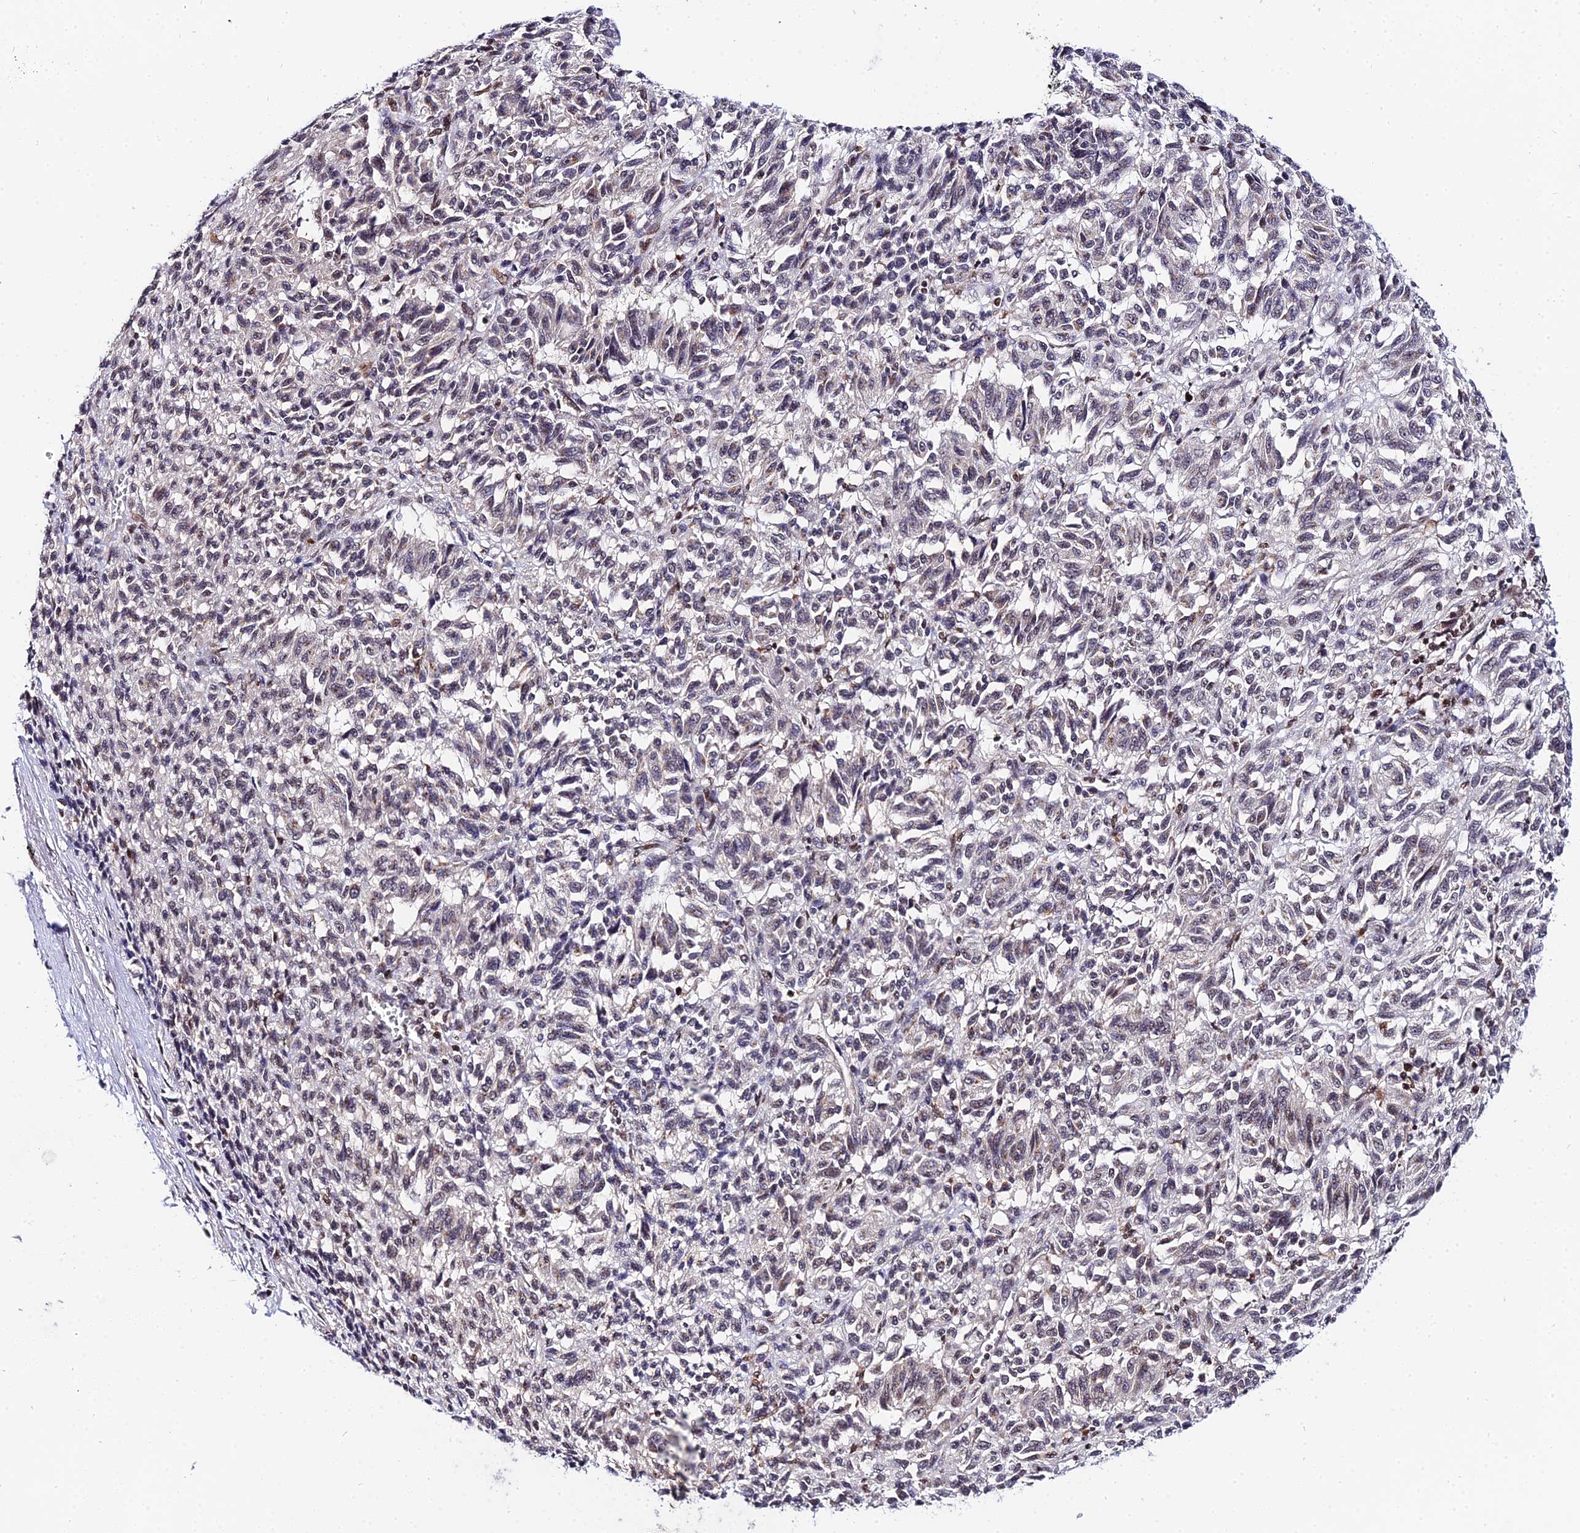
{"staining": {"intensity": "weak", "quantity": "<25%", "location": "cytoplasmic/membranous"}, "tissue": "melanoma", "cell_type": "Tumor cells", "image_type": "cancer", "snomed": [{"axis": "morphology", "description": "Malignant melanoma, Metastatic site"}, {"axis": "topography", "description": "Lung"}], "caption": "DAB (3,3'-diaminobenzidine) immunohistochemical staining of melanoma demonstrates no significant expression in tumor cells.", "gene": "EXOSC3", "patient": {"sex": "male", "age": 64}}